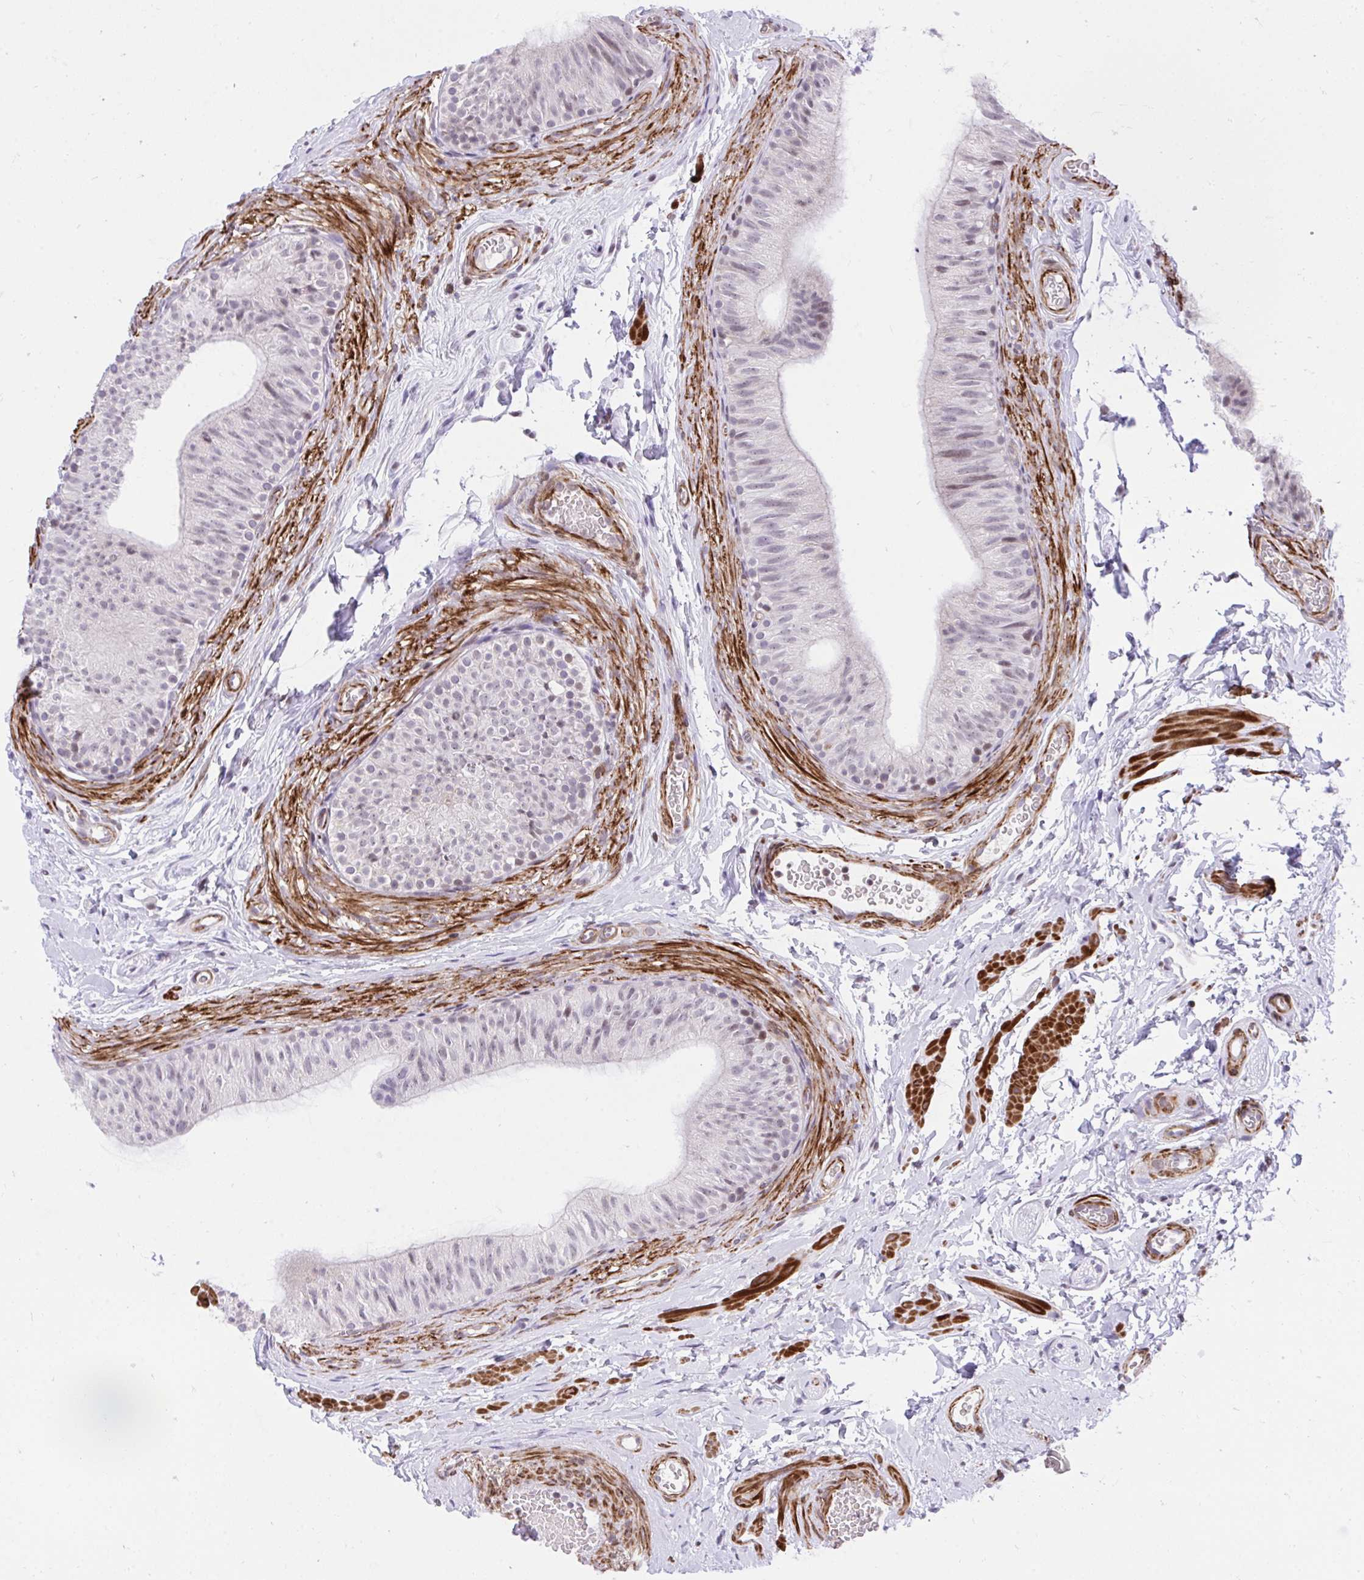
{"staining": {"intensity": "negative", "quantity": "none", "location": "none"}, "tissue": "epididymis", "cell_type": "Glandular cells", "image_type": "normal", "snomed": [{"axis": "morphology", "description": "Normal tissue, NOS"}, {"axis": "topography", "description": "Epididymis, spermatic cord, NOS"}, {"axis": "topography", "description": "Epididymis"}, {"axis": "topography", "description": "Peripheral nerve tissue"}], "caption": "A high-resolution image shows IHC staining of unremarkable epididymis, which exhibits no significant staining in glandular cells.", "gene": "KCNN4", "patient": {"sex": "male", "age": 29}}